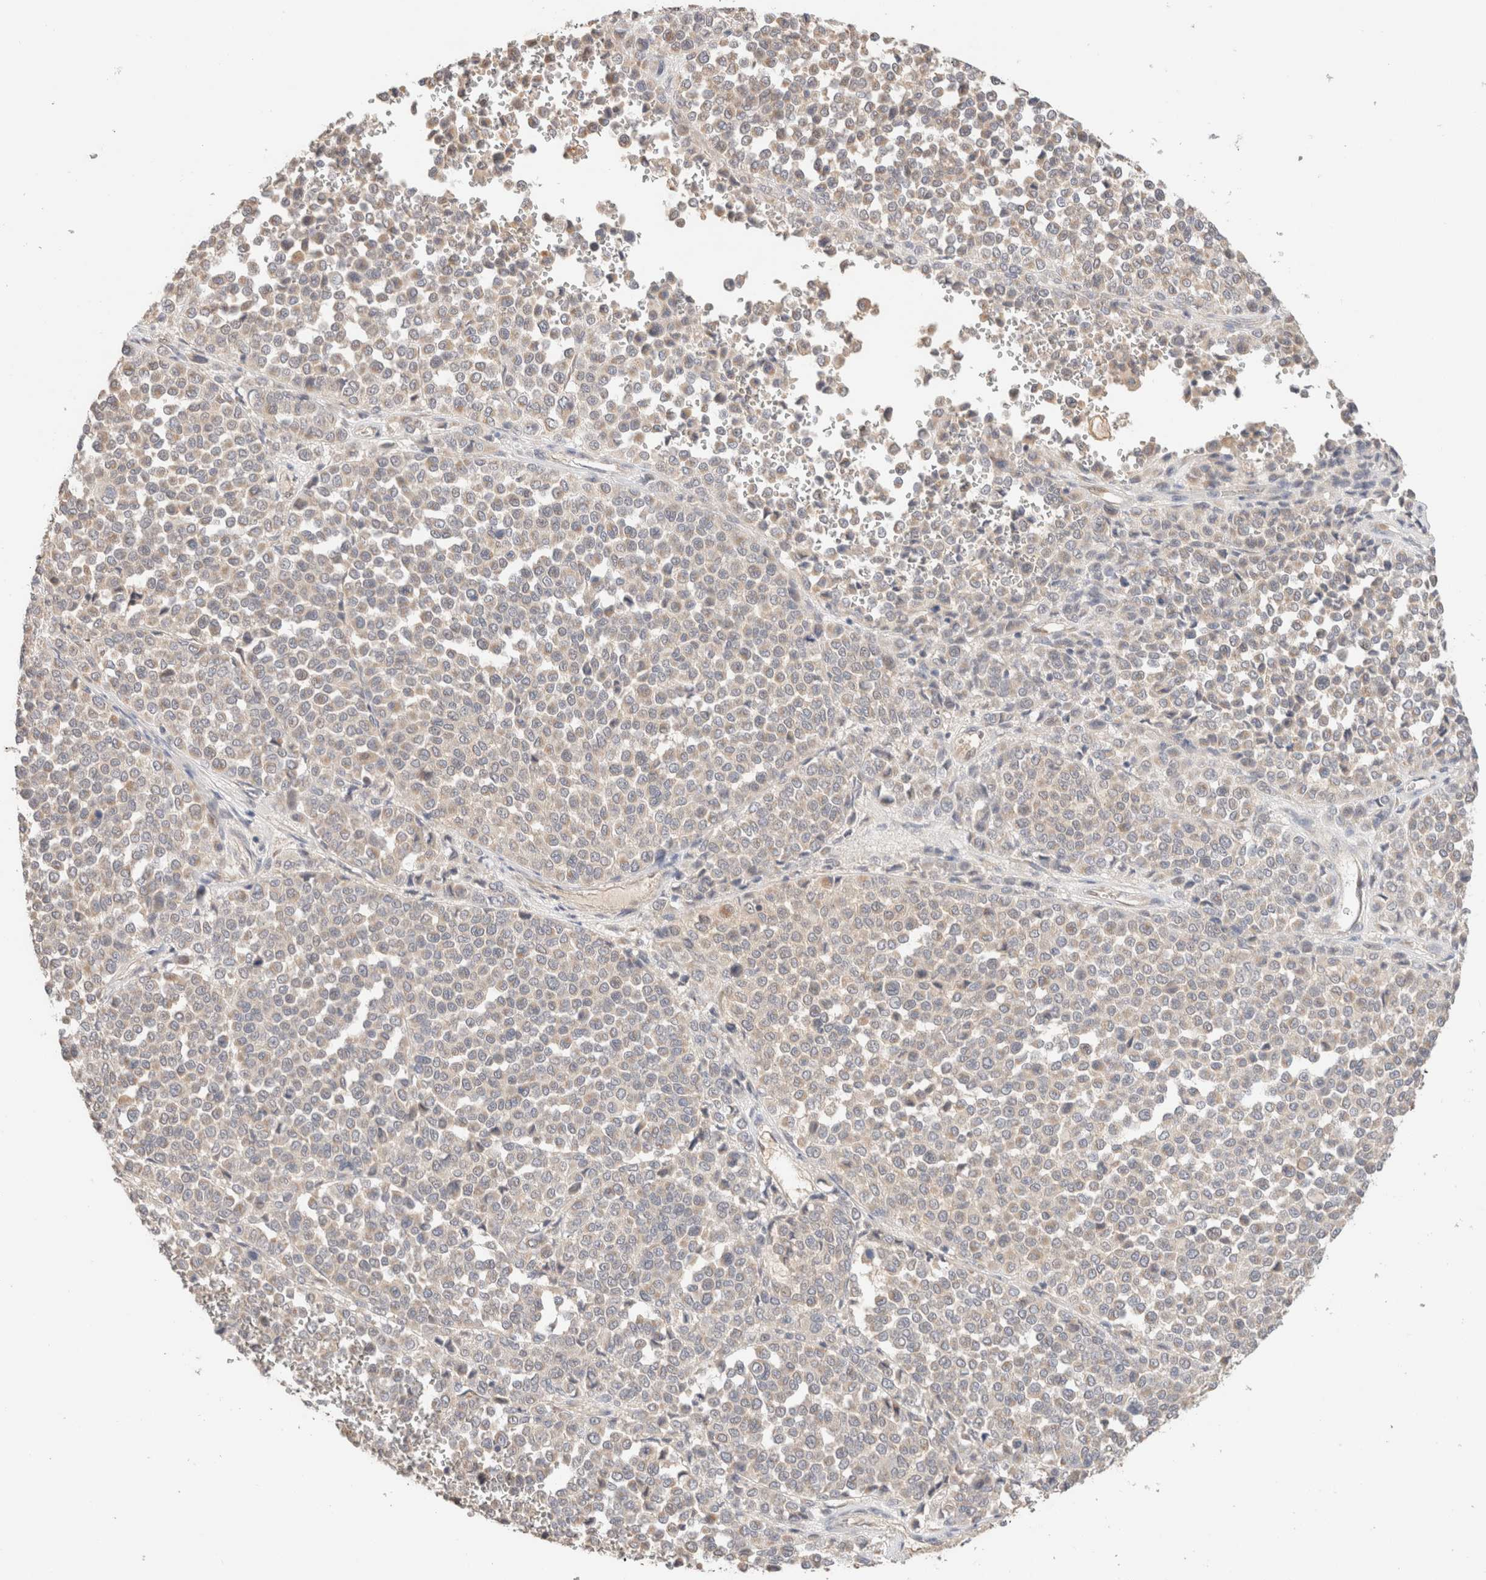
{"staining": {"intensity": "negative", "quantity": "none", "location": "none"}, "tissue": "melanoma", "cell_type": "Tumor cells", "image_type": "cancer", "snomed": [{"axis": "morphology", "description": "Malignant melanoma, Metastatic site"}, {"axis": "topography", "description": "Pancreas"}], "caption": "IHC histopathology image of human melanoma stained for a protein (brown), which reveals no staining in tumor cells.", "gene": "CA13", "patient": {"sex": "female", "age": 30}}